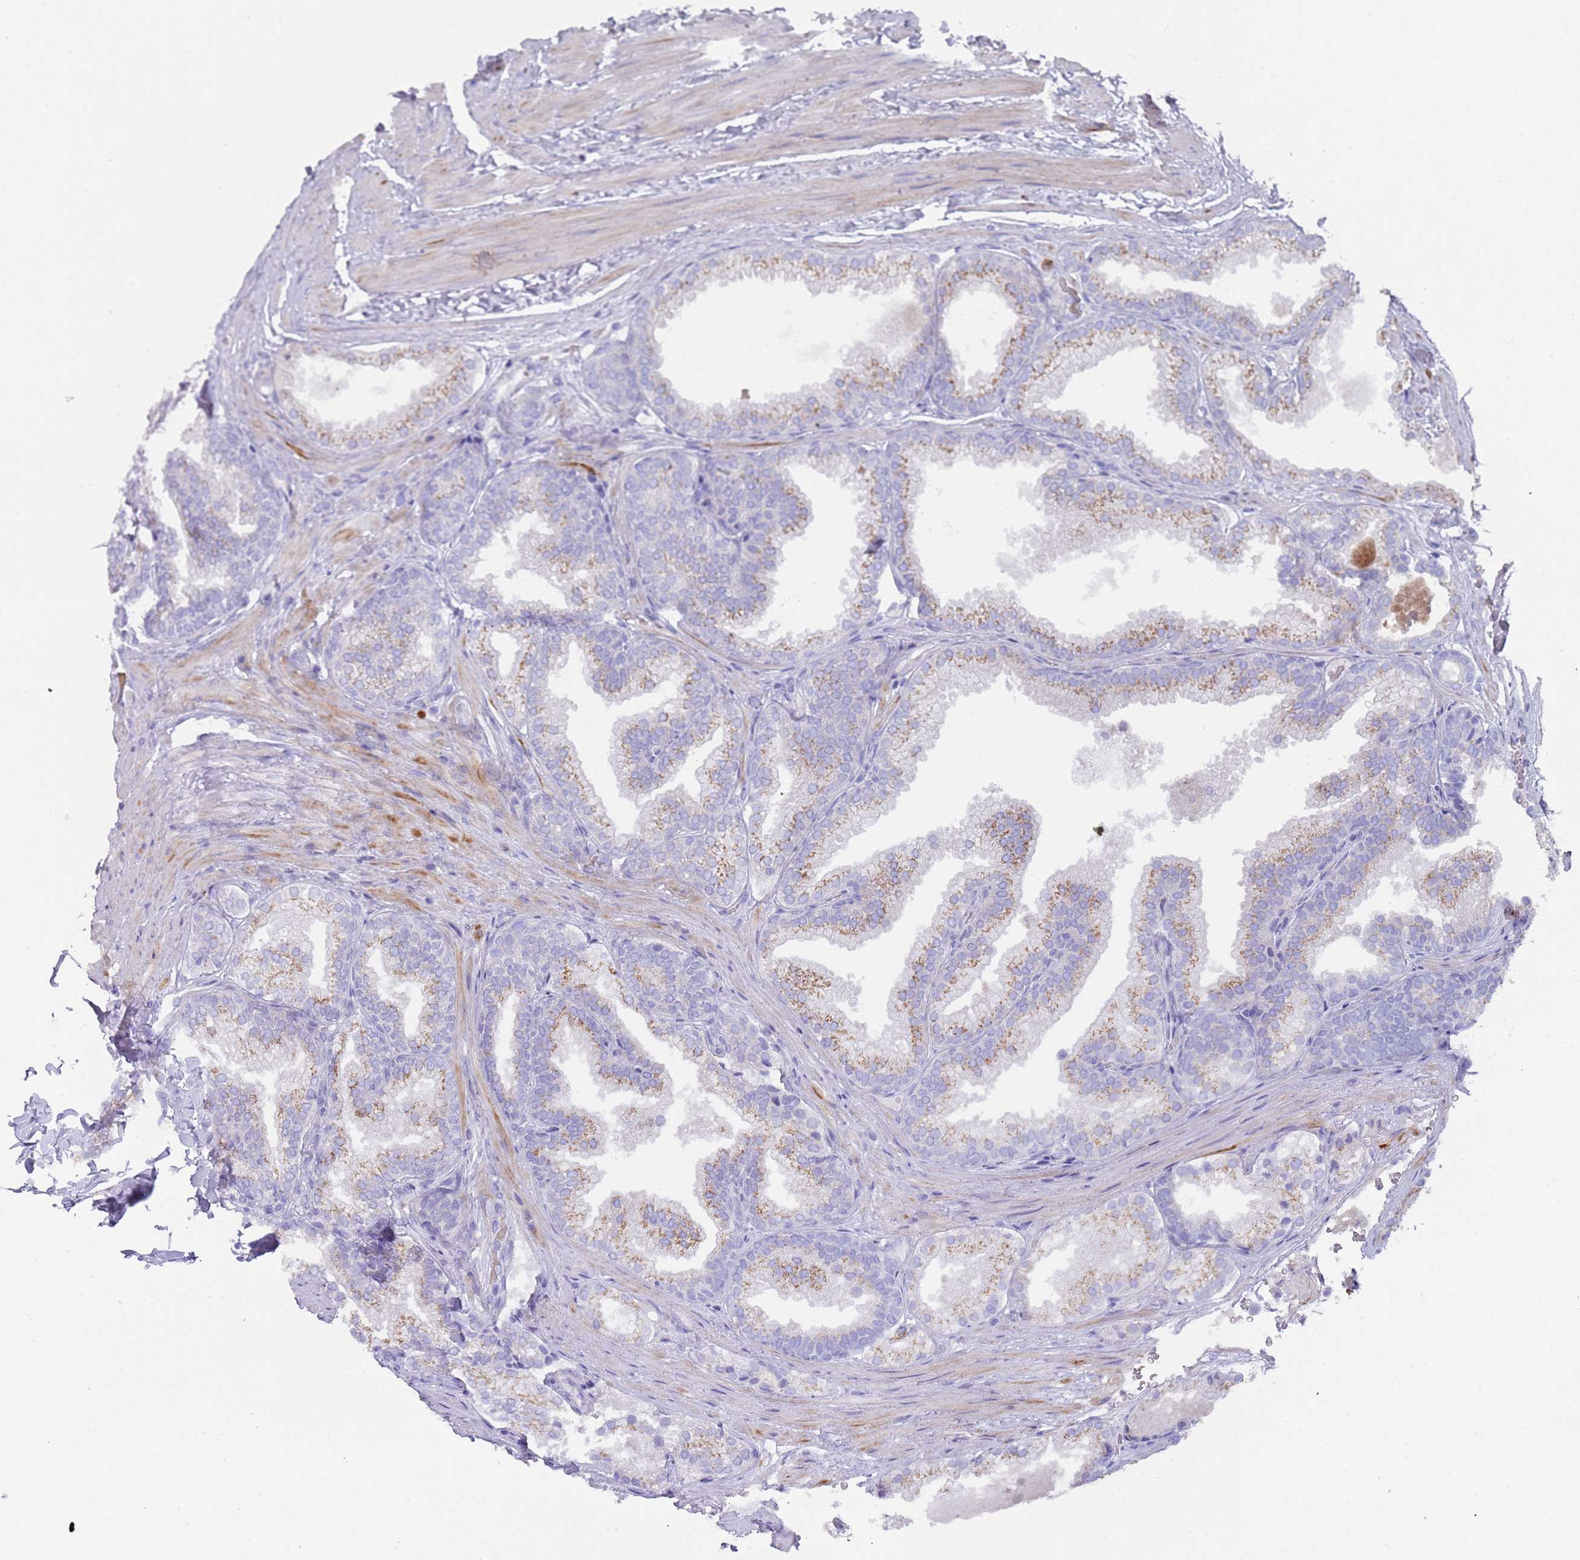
{"staining": {"intensity": "weak", "quantity": "25%-75%", "location": "cytoplasmic/membranous"}, "tissue": "prostate", "cell_type": "Glandular cells", "image_type": "normal", "snomed": [{"axis": "morphology", "description": "Normal tissue, NOS"}, {"axis": "topography", "description": "Prostate"}], "caption": "Glandular cells exhibit low levels of weak cytoplasmic/membranous positivity in about 25%-75% of cells in normal prostate.", "gene": "TMEM251", "patient": {"sex": "male", "age": 76}}